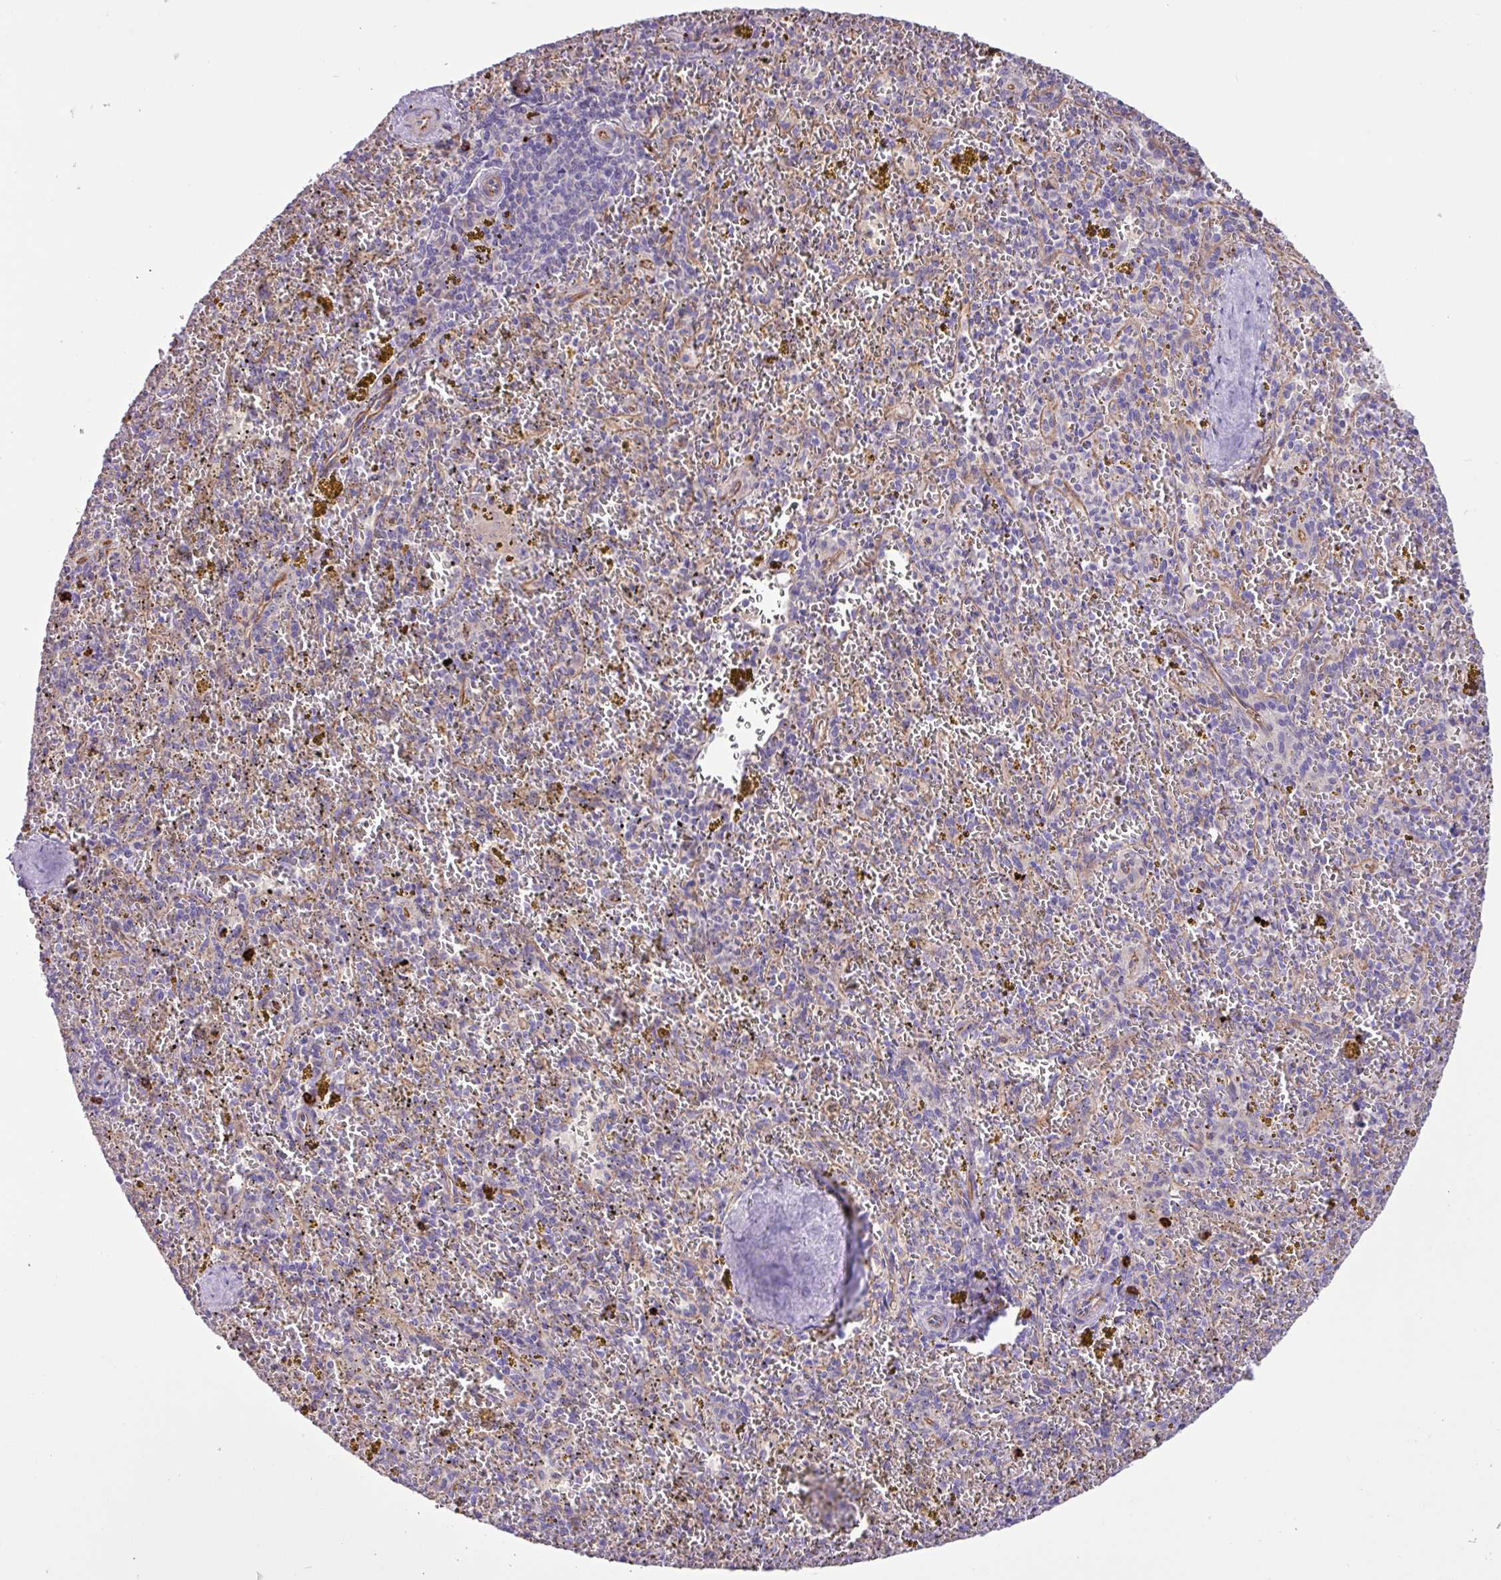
{"staining": {"intensity": "negative", "quantity": "none", "location": "none"}, "tissue": "spleen", "cell_type": "Cells in red pulp", "image_type": "normal", "snomed": [{"axis": "morphology", "description": "Normal tissue, NOS"}, {"axis": "topography", "description": "Spleen"}], "caption": "IHC image of unremarkable spleen: human spleen stained with DAB (3,3'-diaminobenzidine) exhibits no significant protein expression in cells in red pulp. The staining was performed using DAB (3,3'-diaminobenzidine) to visualize the protein expression in brown, while the nuclei were stained in blue with hematoxylin (Magnification: 20x).", "gene": "MRM2", "patient": {"sex": "male", "age": 57}}